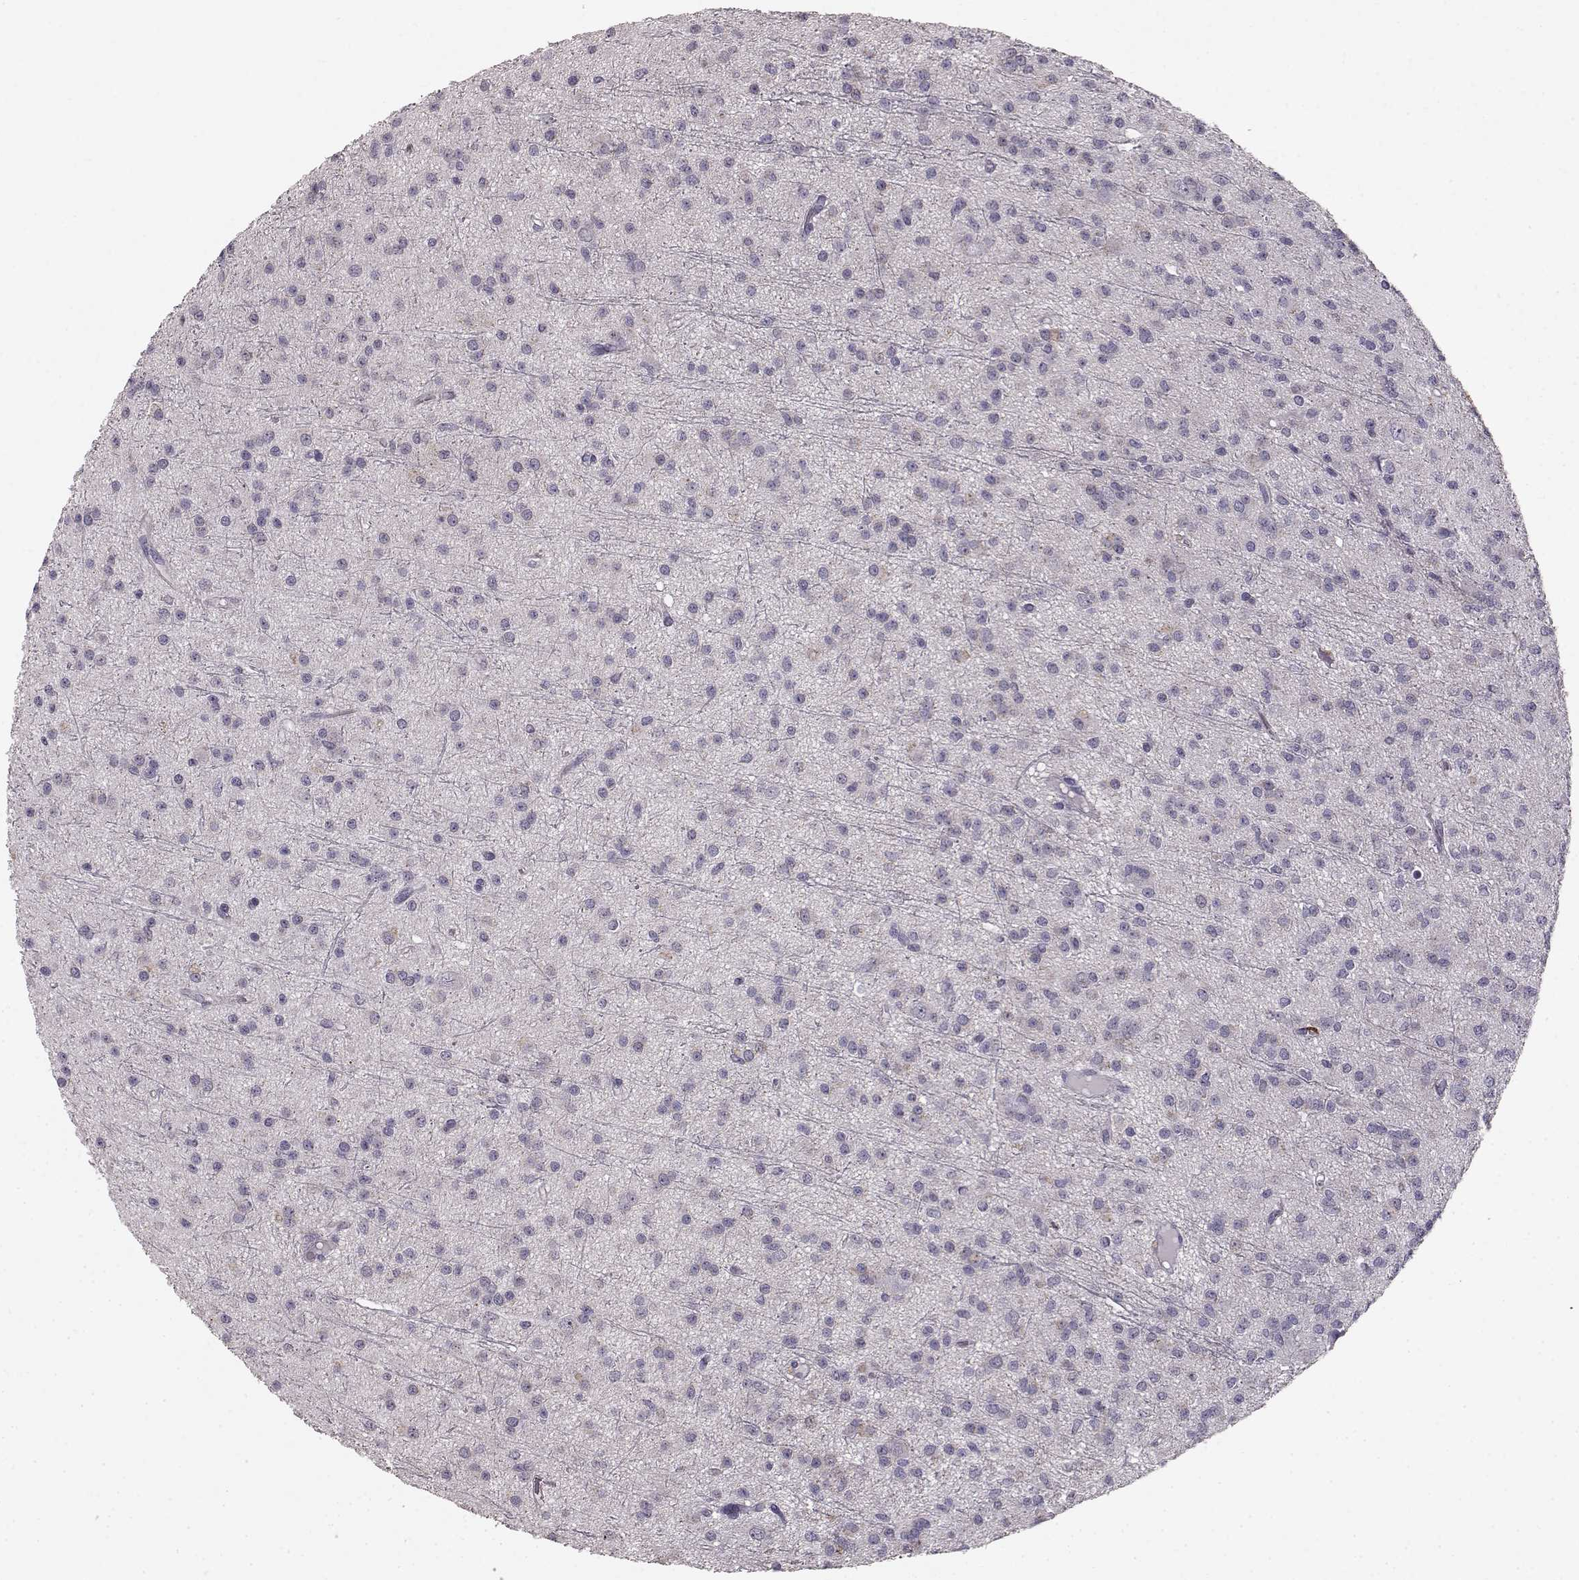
{"staining": {"intensity": "negative", "quantity": "none", "location": "none"}, "tissue": "glioma", "cell_type": "Tumor cells", "image_type": "cancer", "snomed": [{"axis": "morphology", "description": "Glioma, malignant, Low grade"}, {"axis": "topography", "description": "Brain"}], "caption": "The histopathology image reveals no significant expression in tumor cells of glioma.", "gene": "CCNF", "patient": {"sex": "male", "age": 27}}